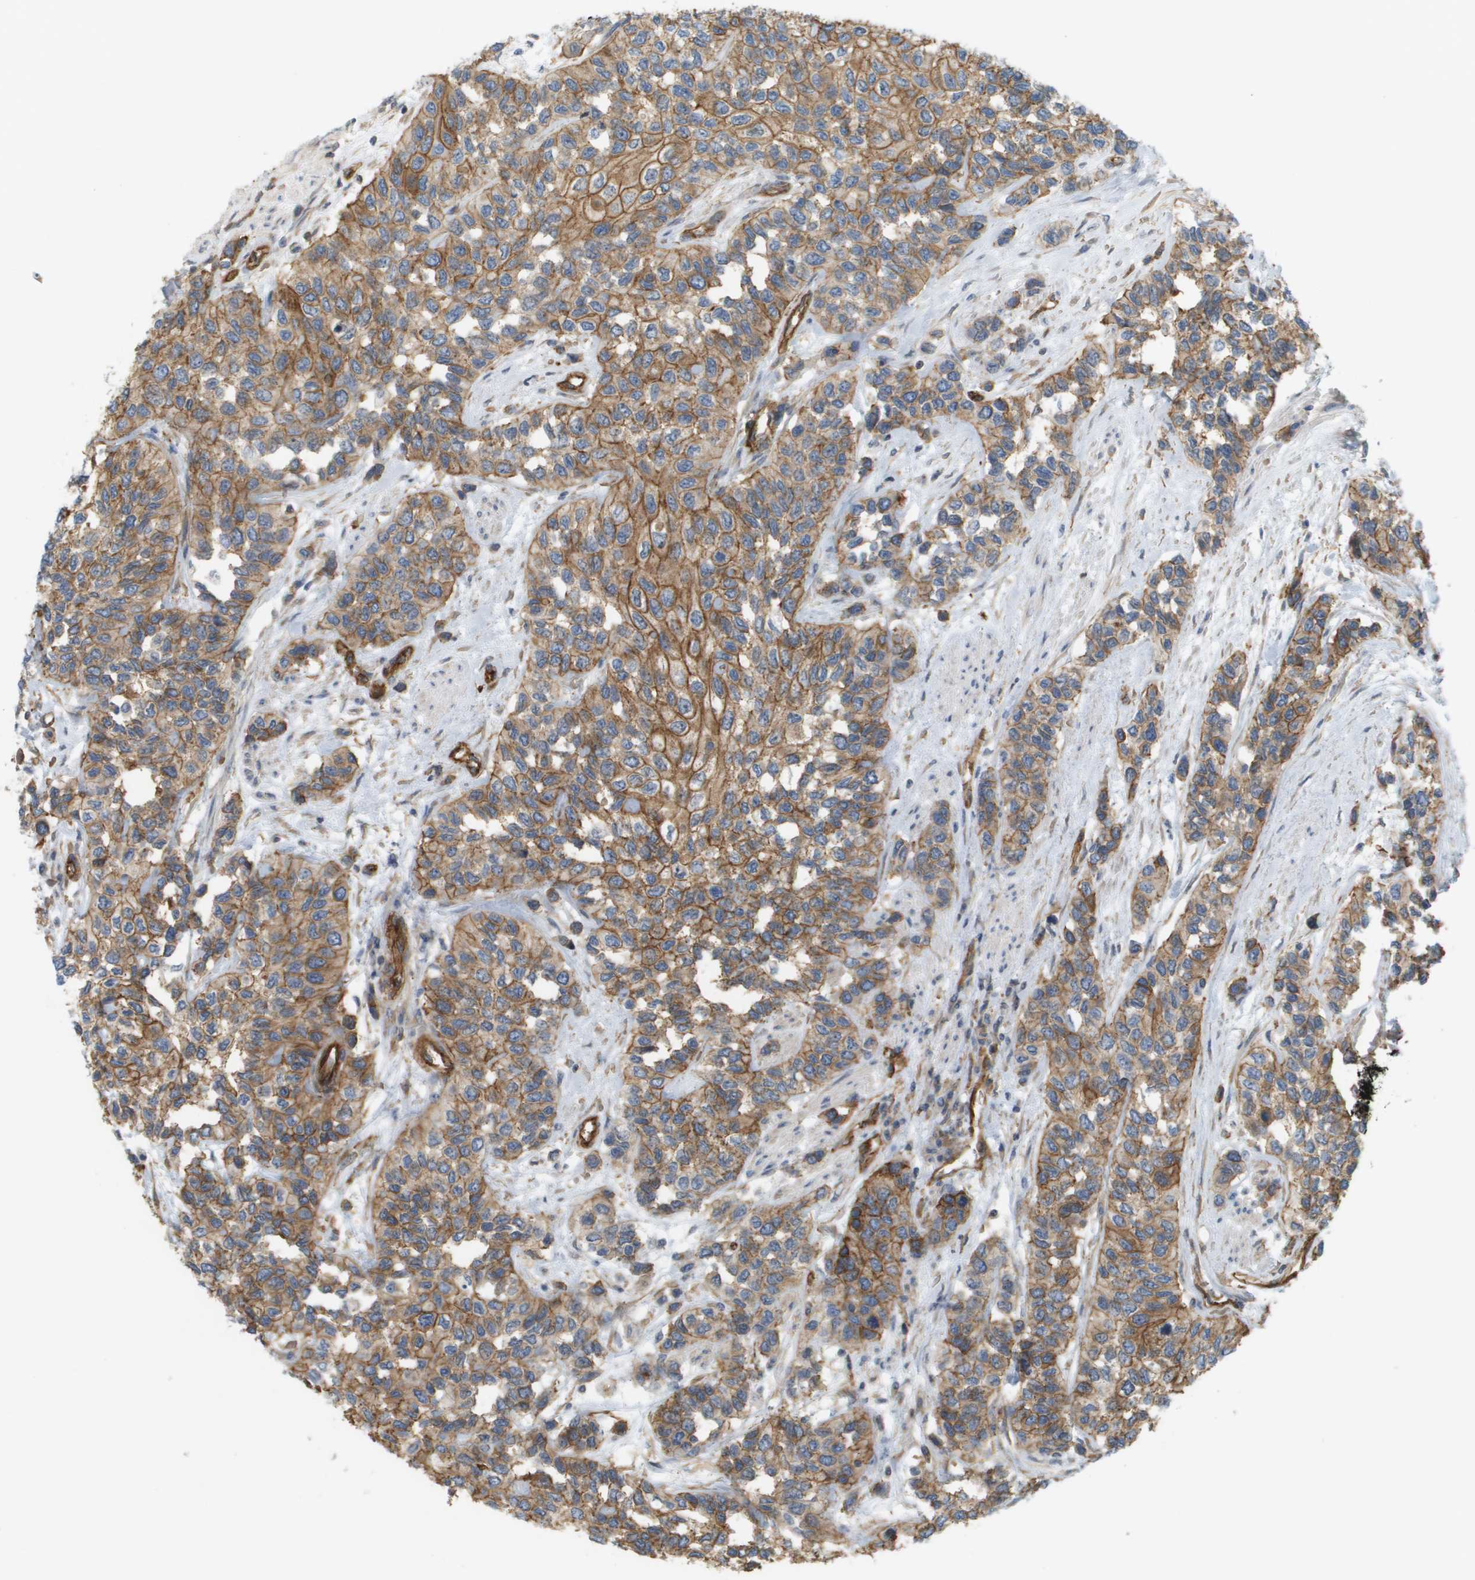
{"staining": {"intensity": "moderate", "quantity": ">75%", "location": "cytoplasmic/membranous"}, "tissue": "urothelial cancer", "cell_type": "Tumor cells", "image_type": "cancer", "snomed": [{"axis": "morphology", "description": "Urothelial carcinoma, High grade"}, {"axis": "topography", "description": "Urinary bladder"}], "caption": "IHC staining of urothelial cancer, which exhibits medium levels of moderate cytoplasmic/membranous staining in approximately >75% of tumor cells indicating moderate cytoplasmic/membranous protein positivity. The staining was performed using DAB (3,3'-diaminobenzidine) (brown) for protein detection and nuclei were counterstained in hematoxylin (blue).", "gene": "SGMS2", "patient": {"sex": "female", "age": 56}}